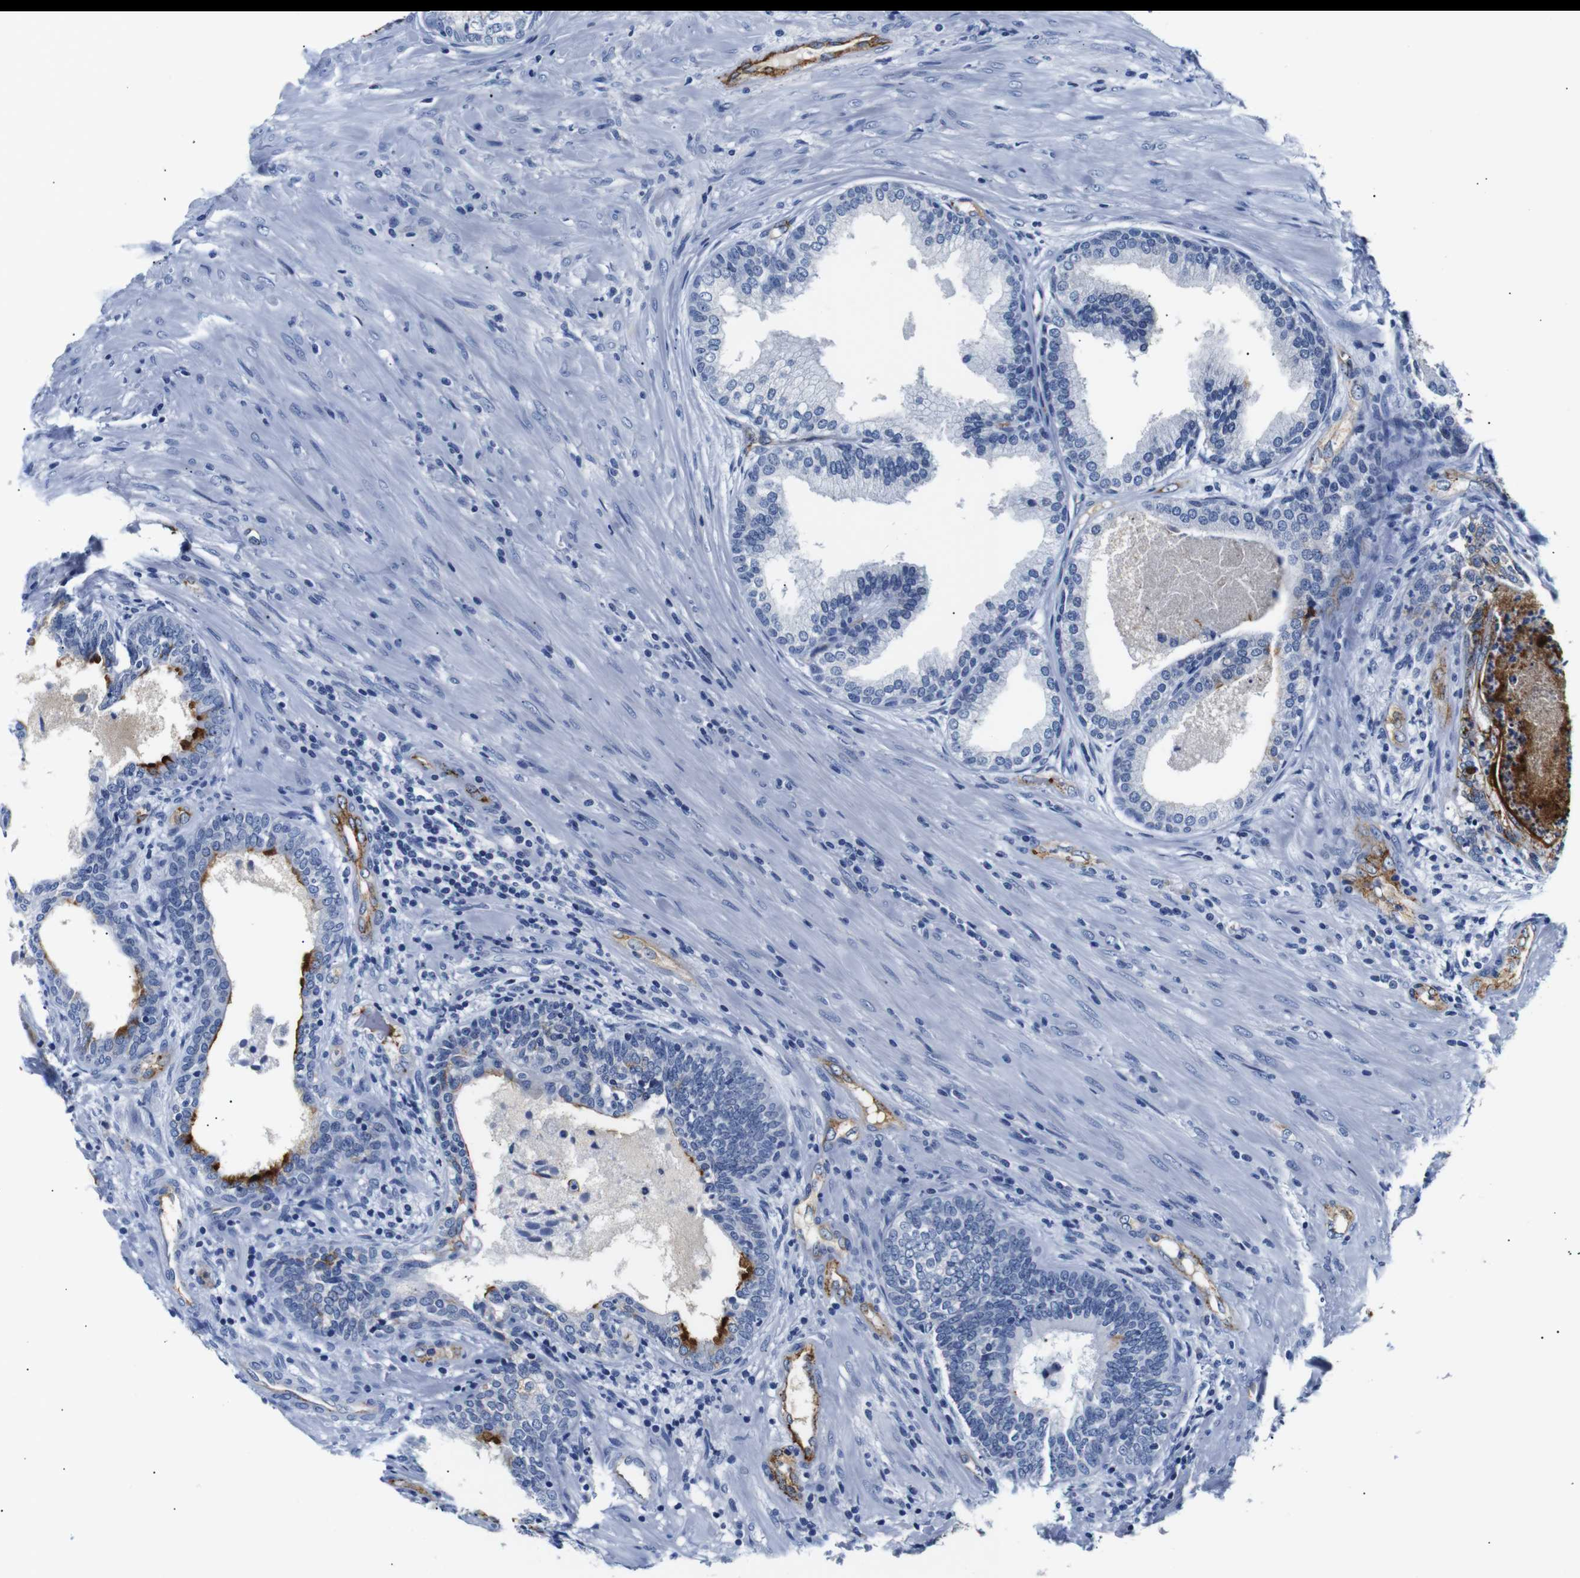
{"staining": {"intensity": "moderate", "quantity": "25%-75%", "location": "cytoplasmic/membranous"}, "tissue": "prostate", "cell_type": "Glandular cells", "image_type": "normal", "snomed": [{"axis": "morphology", "description": "Normal tissue, NOS"}, {"axis": "topography", "description": "Prostate"}], "caption": "Immunohistochemical staining of unremarkable human prostate shows 25%-75% levels of moderate cytoplasmic/membranous protein positivity in about 25%-75% of glandular cells. (IHC, brightfield microscopy, high magnification).", "gene": "MUC4", "patient": {"sex": "male", "age": 76}}